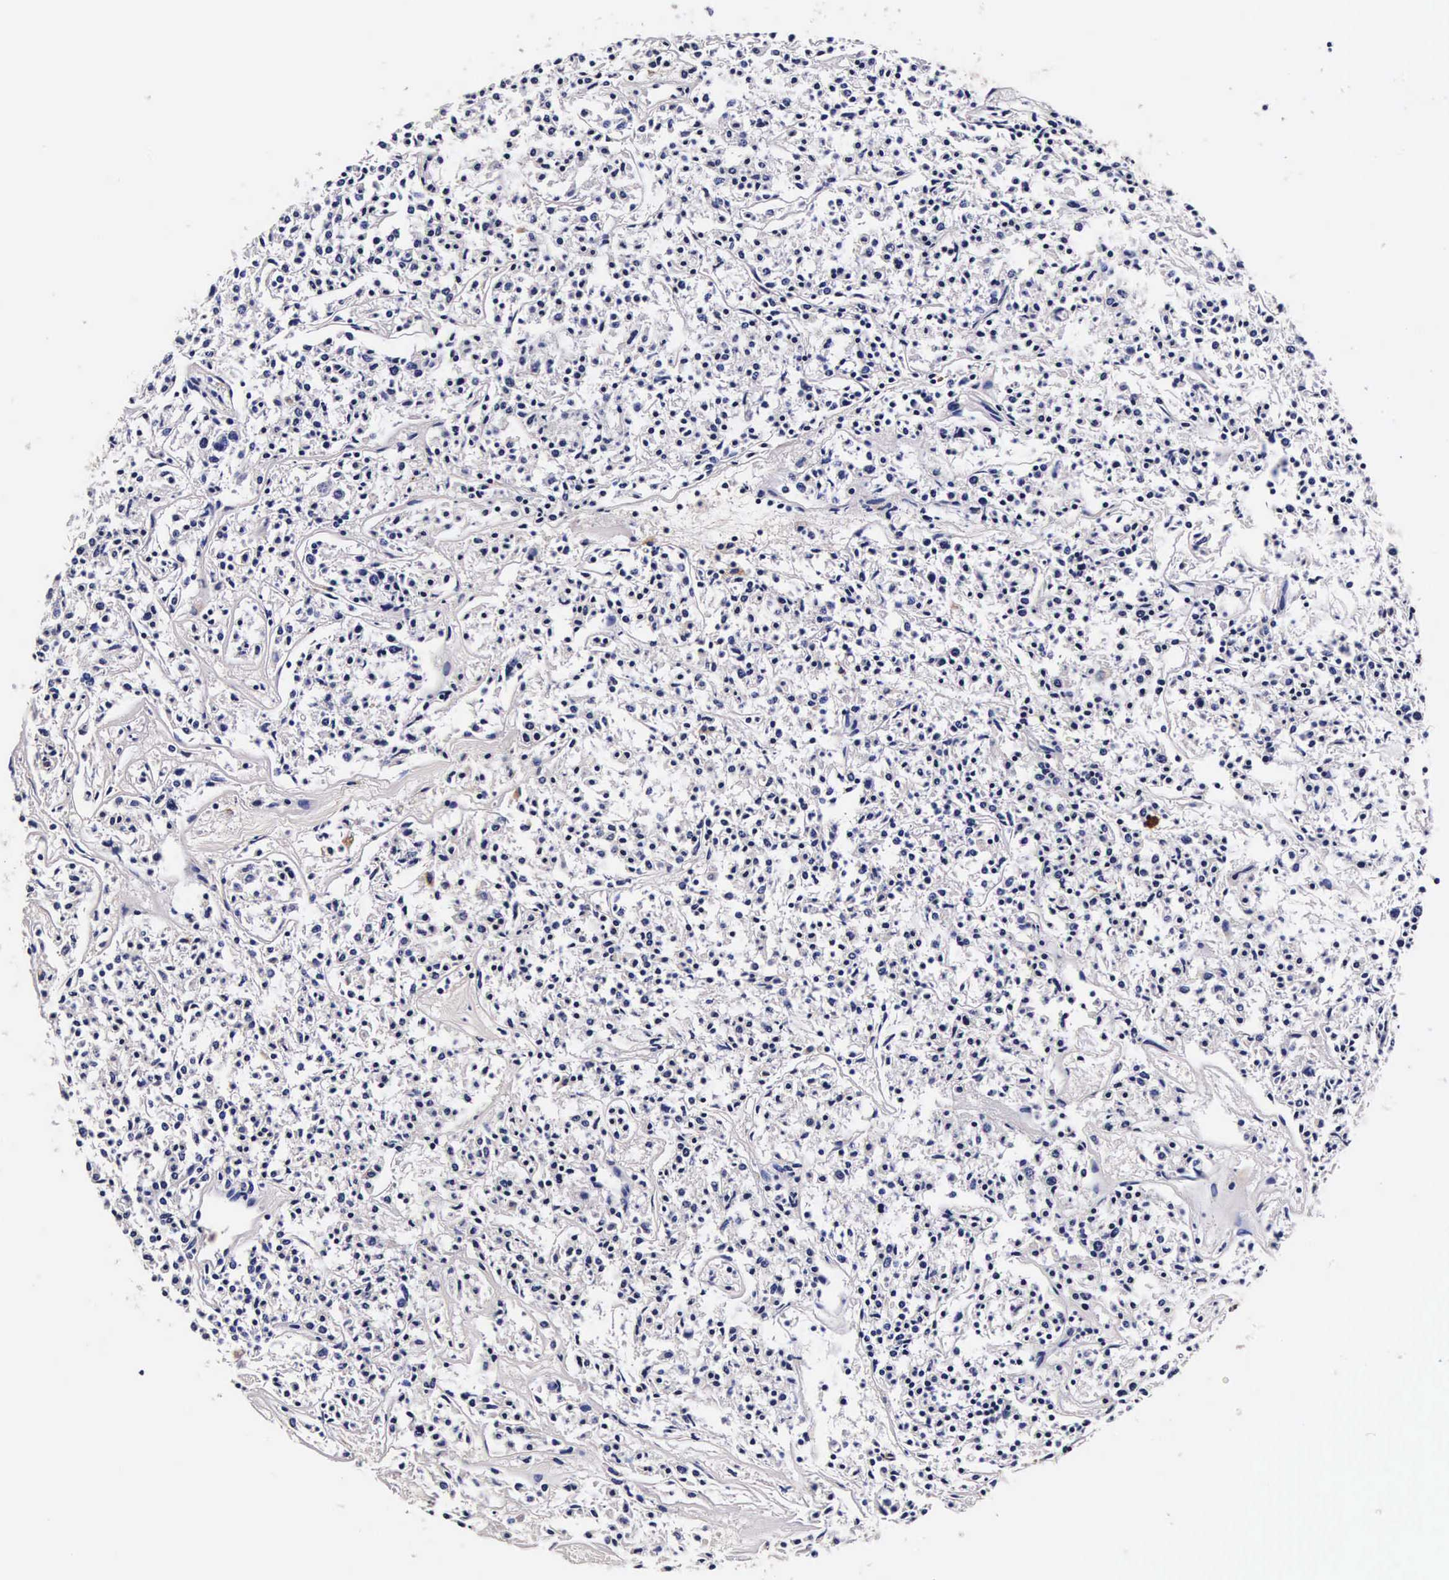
{"staining": {"intensity": "negative", "quantity": "none", "location": "none"}, "tissue": "lymphoma", "cell_type": "Tumor cells", "image_type": "cancer", "snomed": [{"axis": "morphology", "description": "Malignant lymphoma, non-Hodgkin's type, Low grade"}, {"axis": "topography", "description": "Small intestine"}], "caption": "DAB immunohistochemical staining of human lymphoma displays no significant staining in tumor cells.", "gene": "CTSB", "patient": {"sex": "female", "age": 59}}